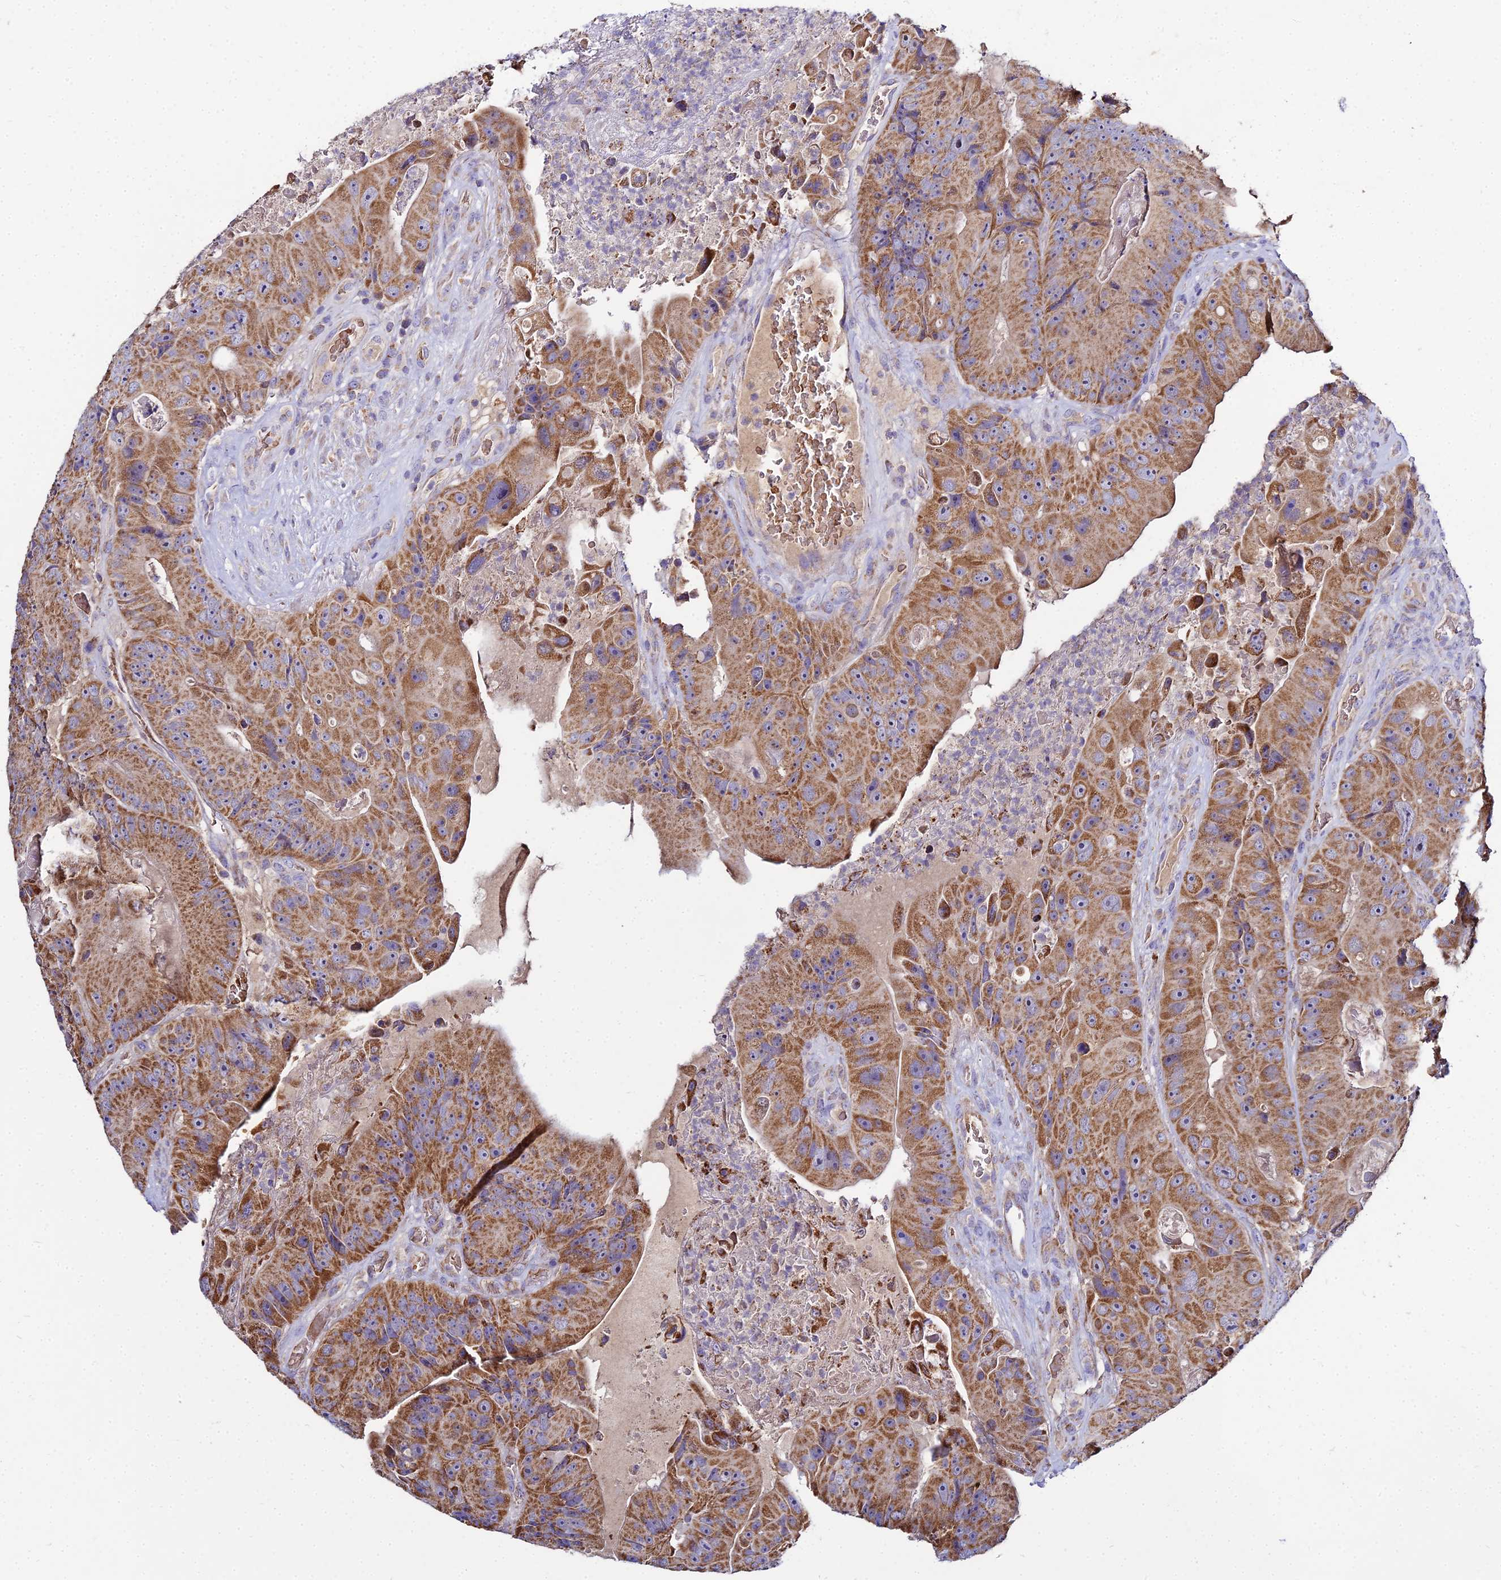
{"staining": {"intensity": "moderate", "quantity": ">75%", "location": "cytoplasmic/membranous"}, "tissue": "colorectal cancer", "cell_type": "Tumor cells", "image_type": "cancer", "snomed": [{"axis": "morphology", "description": "Adenocarcinoma, NOS"}, {"axis": "topography", "description": "Colon"}], "caption": "Moderate cytoplasmic/membranous staining for a protein is seen in approximately >75% of tumor cells of adenocarcinoma (colorectal) using immunohistochemistry (IHC).", "gene": "TYW5", "patient": {"sex": "female", "age": 86}}